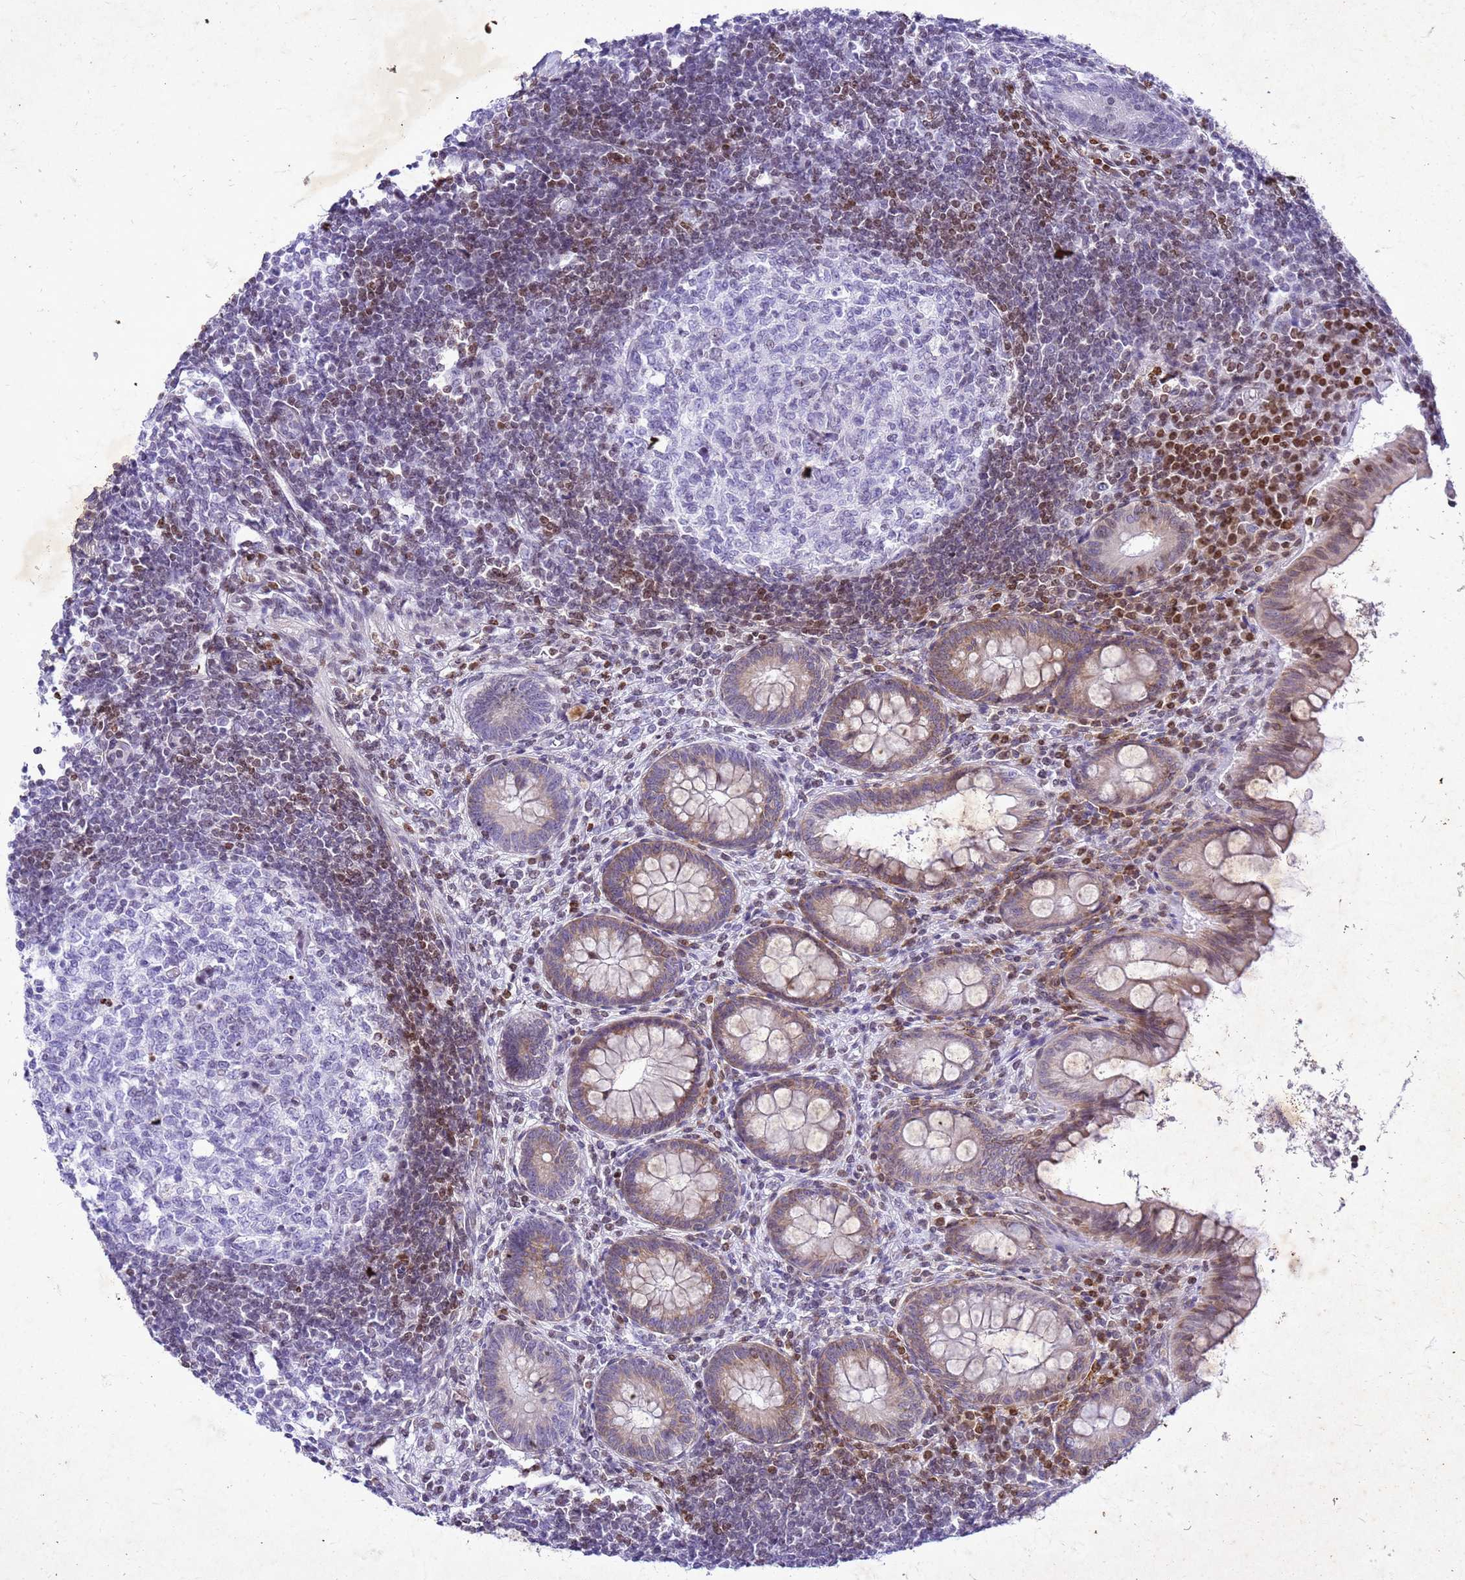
{"staining": {"intensity": "moderate", "quantity": "25%-75%", "location": "cytoplasmic/membranous,nuclear"}, "tissue": "appendix", "cell_type": "Glandular cells", "image_type": "normal", "snomed": [{"axis": "morphology", "description": "Normal tissue, NOS"}, {"axis": "topography", "description": "Appendix"}], "caption": "Moderate cytoplasmic/membranous,nuclear protein expression is identified in about 25%-75% of glandular cells in appendix. (IHC, brightfield microscopy, high magnification).", "gene": "COPS9", "patient": {"sex": "female", "age": 33}}